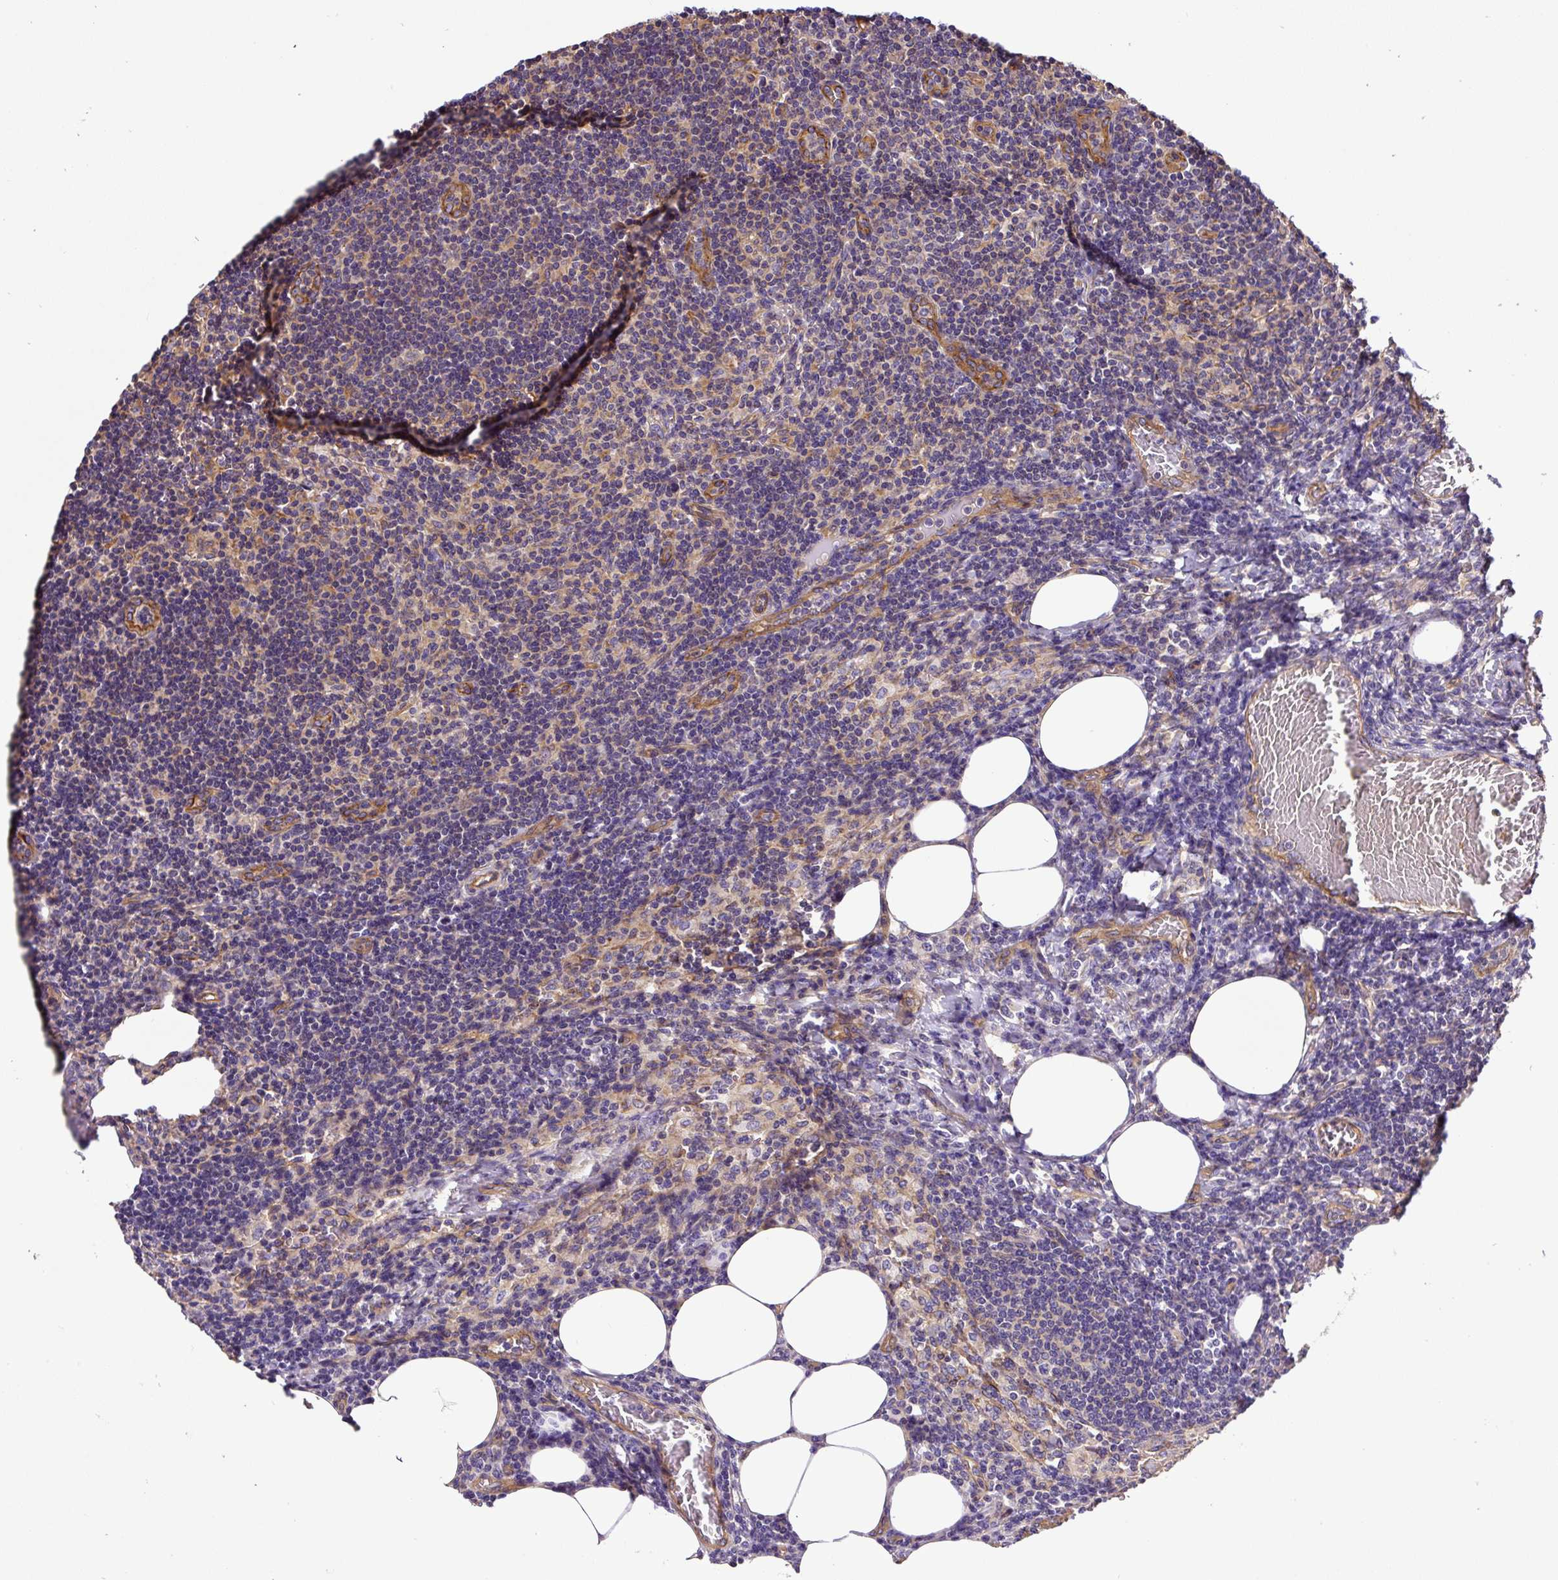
{"staining": {"intensity": "negative", "quantity": "none", "location": "none"}, "tissue": "lymph node", "cell_type": "Germinal center cells", "image_type": "normal", "snomed": [{"axis": "morphology", "description": "Normal tissue, NOS"}, {"axis": "topography", "description": "Lymph node"}], "caption": "Protein analysis of normal lymph node exhibits no significant staining in germinal center cells.", "gene": "DCTN1", "patient": {"sex": "female", "age": 59}}